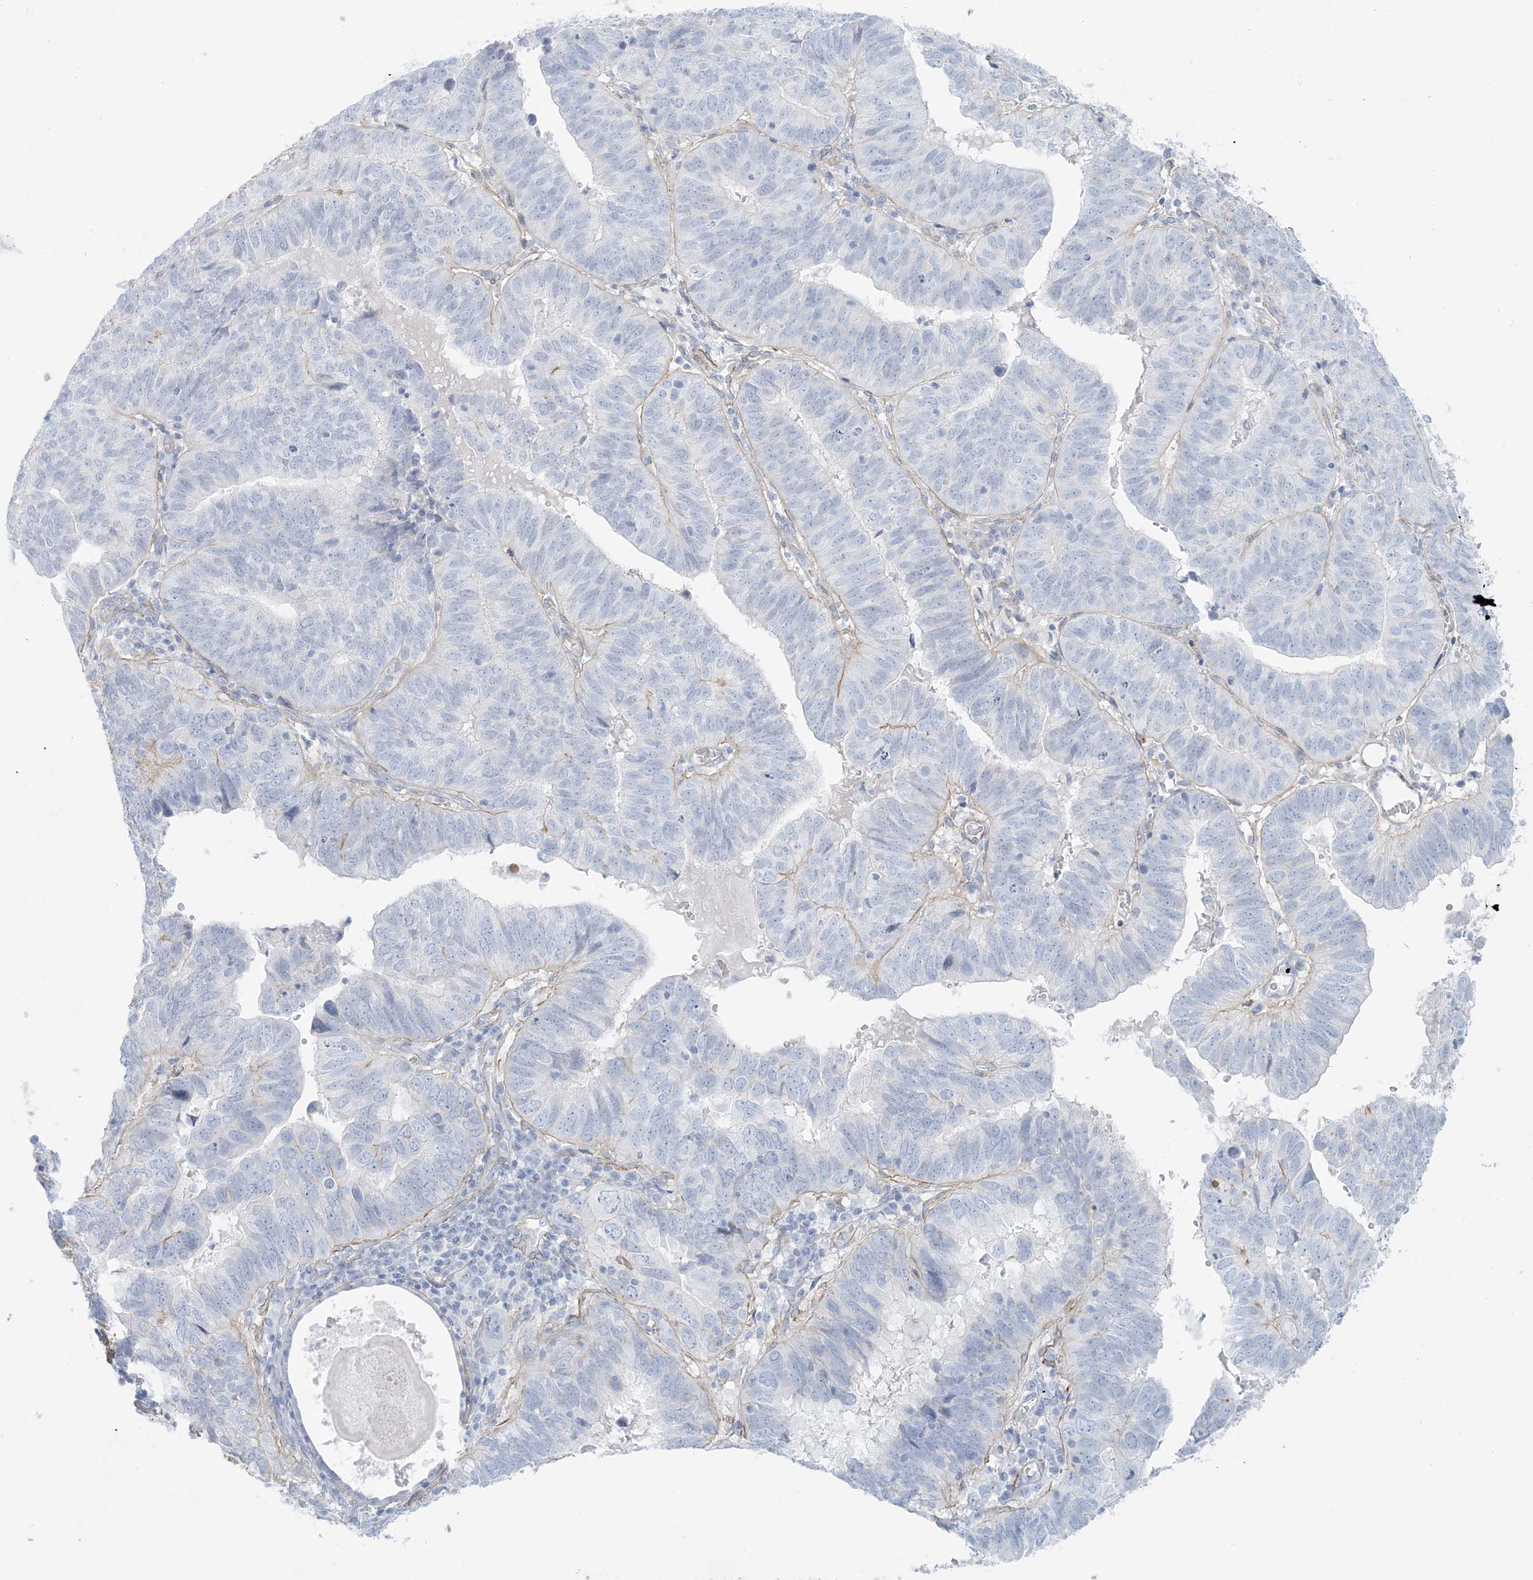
{"staining": {"intensity": "negative", "quantity": "none", "location": "none"}, "tissue": "endometrial cancer", "cell_type": "Tumor cells", "image_type": "cancer", "snomed": [{"axis": "morphology", "description": "Adenocarcinoma, NOS"}, {"axis": "topography", "description": "Uterus"}], "caption": "Immunohistochemical staining of human adenocarcinoma (endometrial) demonstrates no significant expression in tumor cells. Nuclei are stained in blue.", "gene": "AGXT", "patient": {"sex": "female", "age": 77}}